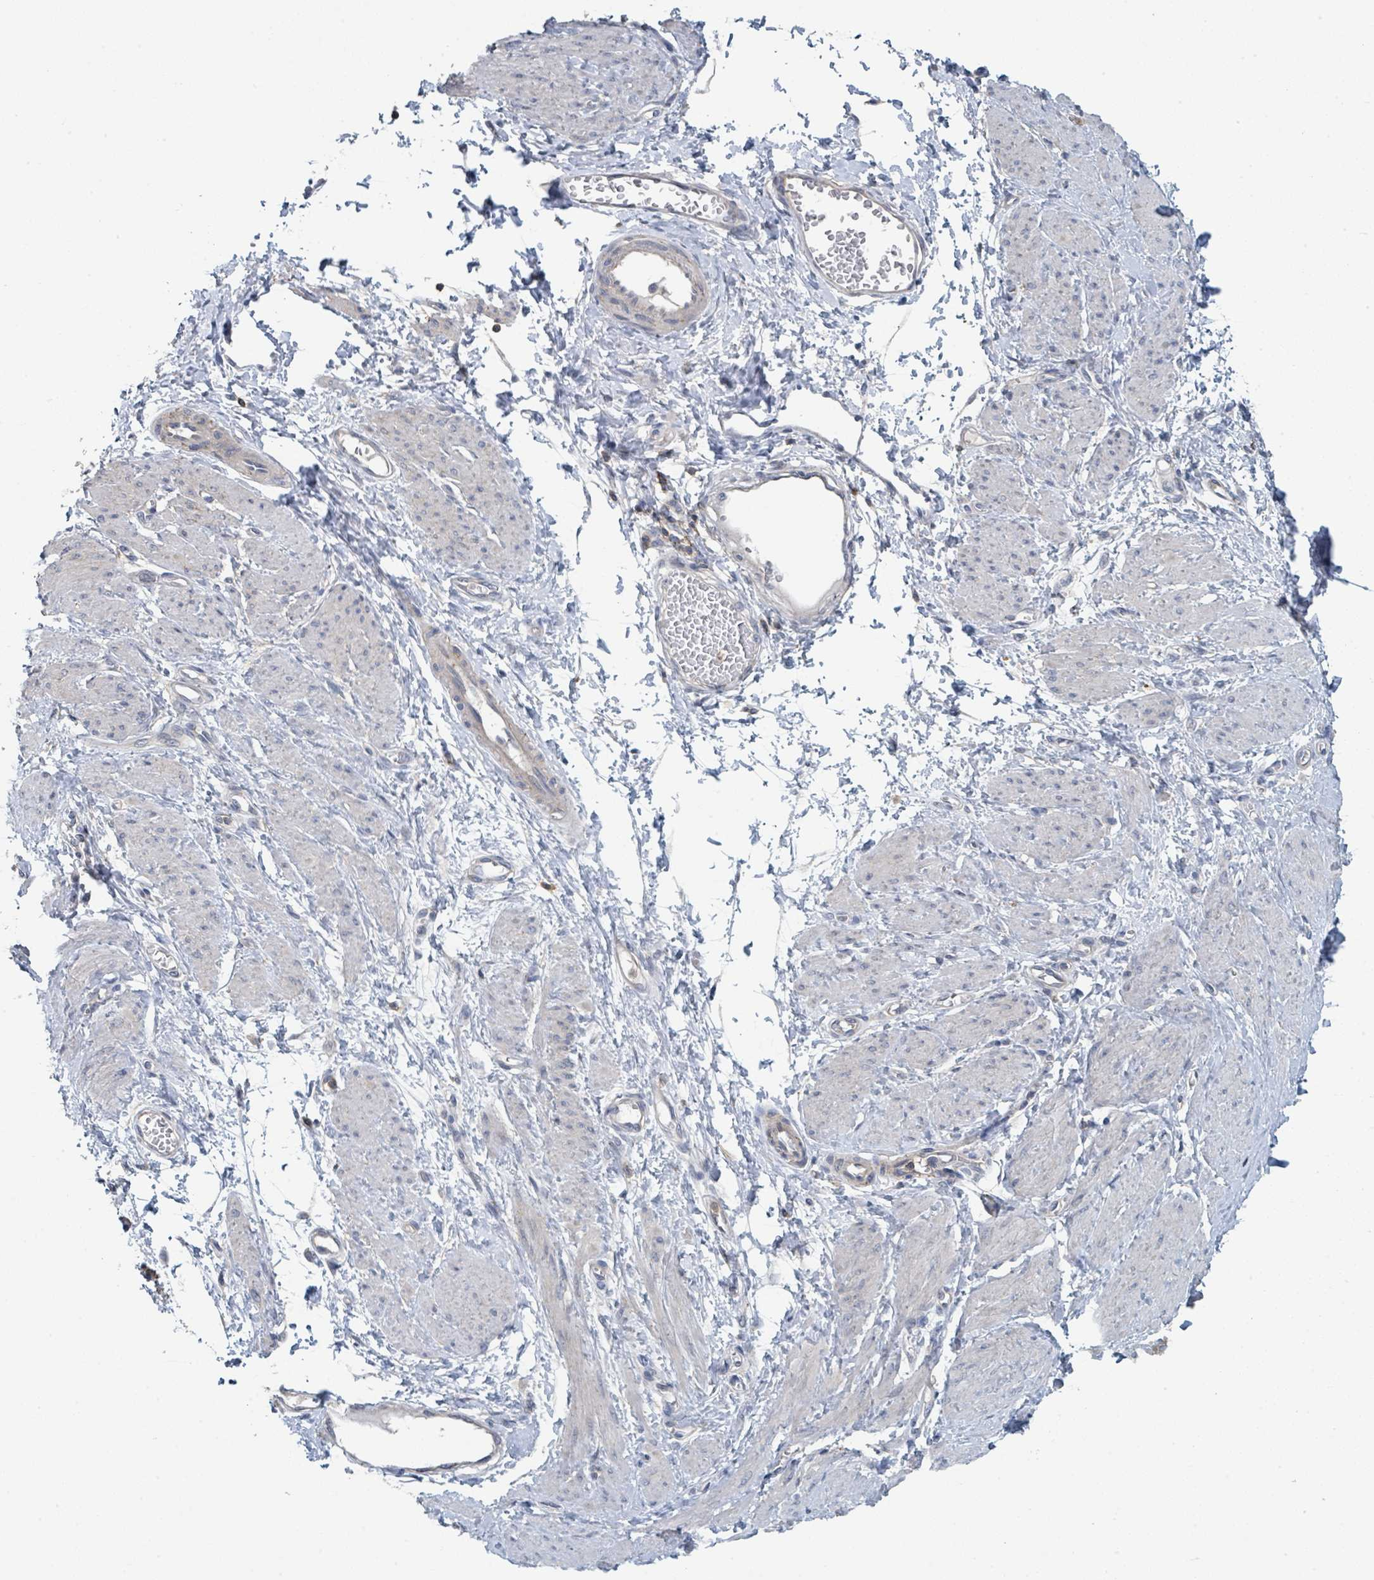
{"staining": {"intensity": "negative", "quantity": "none", "location": "none"}, "tissue": "smooth muscle", "cell_type": "Smooth muscle cells", "image_type": "normal", "snomed": [{"axis": "morphology", "description": "Normal tissue, NOS"}, {"axis": "topography", "description": "Smooth muscle"}, {"axis": "topography", "description": "Uterus"}], "caption": "This histopathology image is of benign smooth muscle stained with immunohistochemistry to label a protein in brown with the nuclei are counter-stained blue. There is no staining in smooth muscle cells. (Immunohistochemistry, brightfield microscopy, high magnification).", "gene": "LRRC42", "patient": {"sex": "female", "age": 39}}